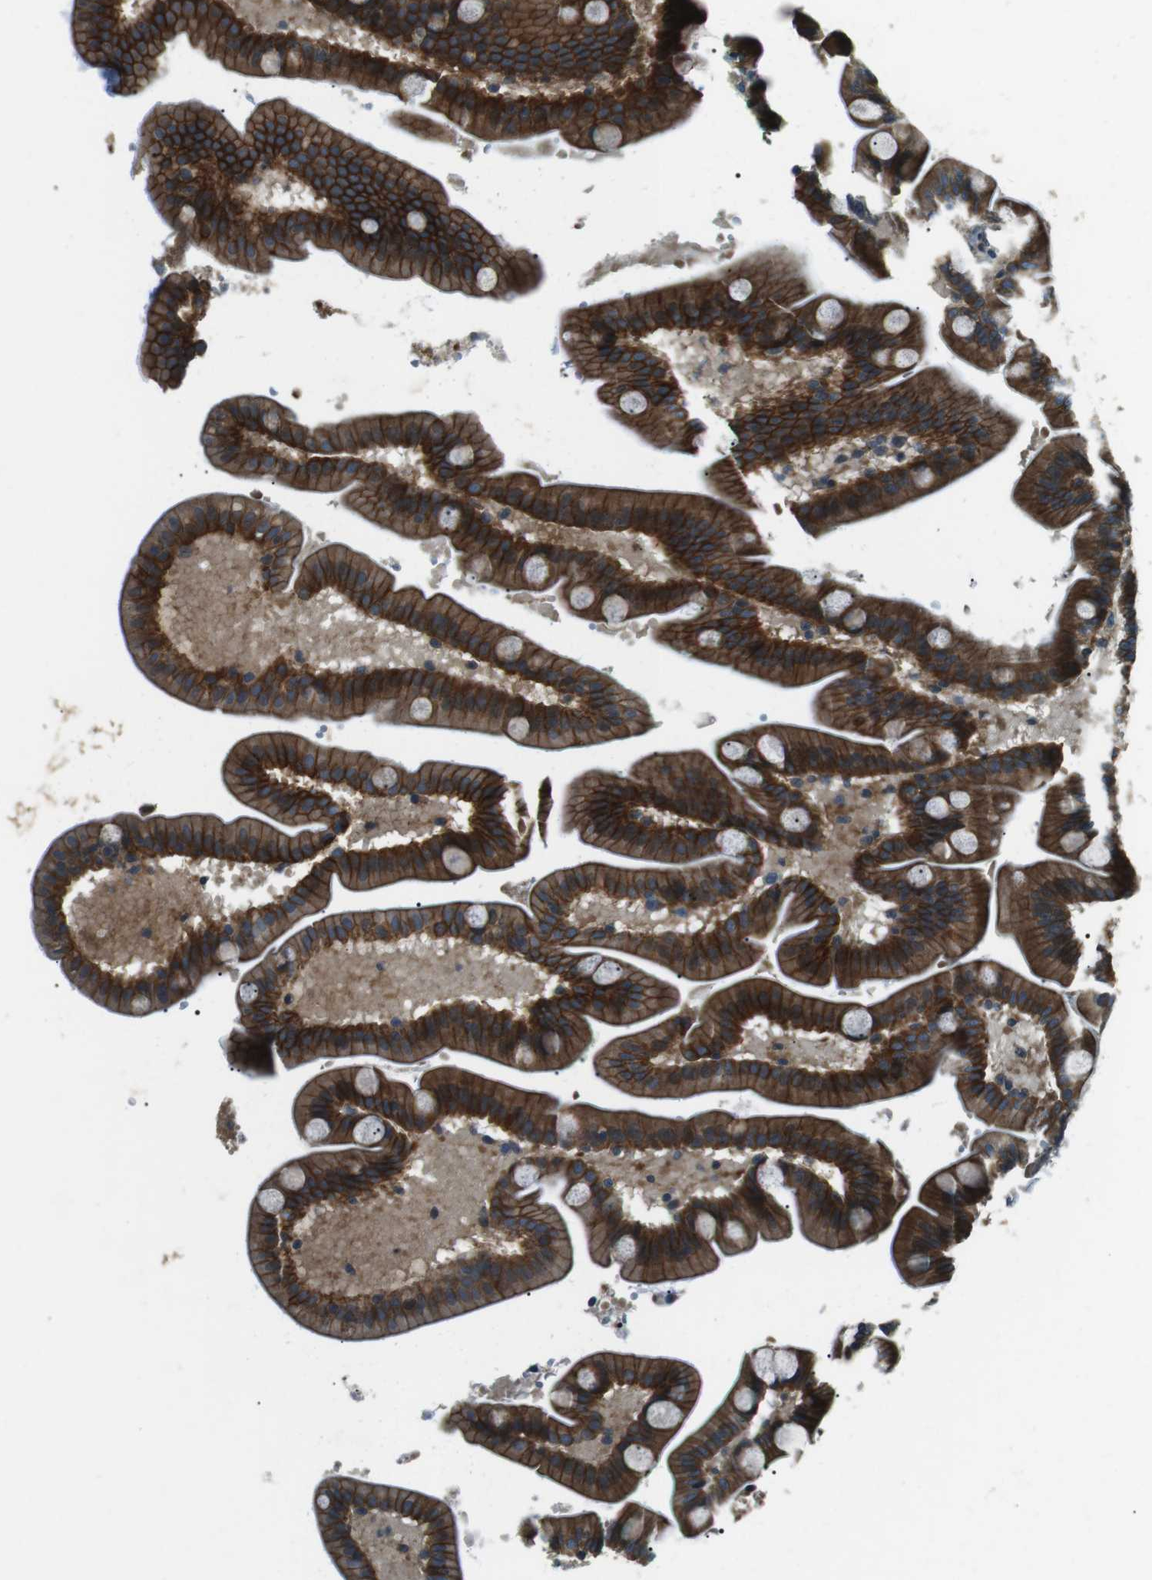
{"staining": {"intensity": "strong", "quantity": ">75%", "location": "cytoplasmic/membranous"}, "tissue": "duodenum", "cell_type": "Glandular cells", "image_type": "normal", "snomed": [{"axis": "morphology", "description": "Normal tissue, NOS"}, {"axis": "topography", "description": "Duodenum"}], "caption": "Approximately >75% of glandular cells in benign duodenum demonstrate strong cytoplasmic/membranous protein staining as visualized by brown immunohistochemical staining.", "gene": "TMEM74", "patient": {"sex": "male", "age": 54}}